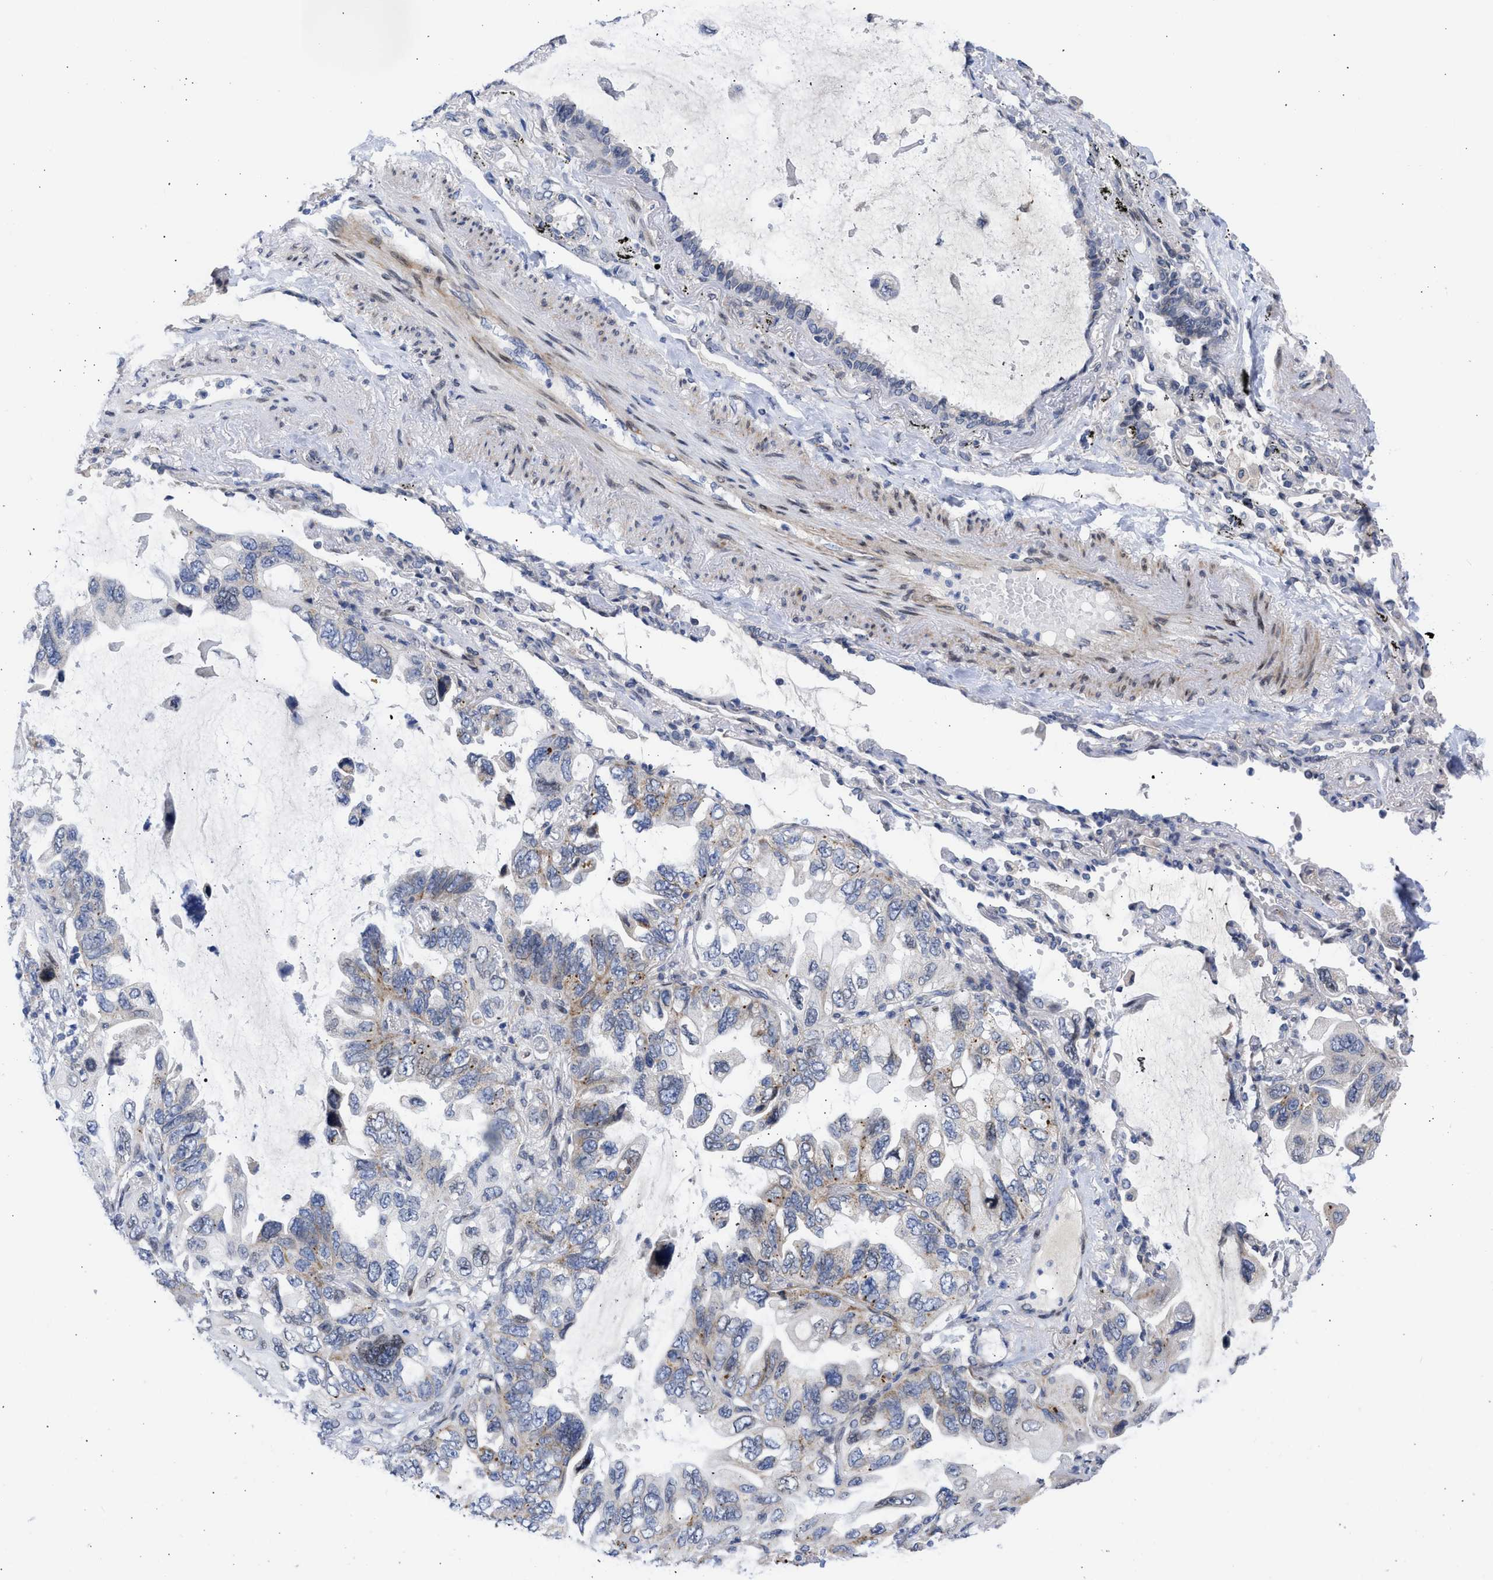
{"staining": {"intensity": "moderate", "quantity": "<25%", "location": "cytoplasmic/membranous"}, "tissue": "lung cancer", "cell_type": "Tumor cells", "image_type": "cancer", "snomed": [{"axis": "morphology", "description": "Squamous cell carcinoma, NOS"}, {"axis": "topography", "description": "Lung"}], "caption": "Immunohistochemical staining of human lung cancer shows moderate cytoplasmic/membranous protein staining in about <25% of tumor cells.", "gene": "NUP35", "patient": {"sex": "female", "age": 73}}